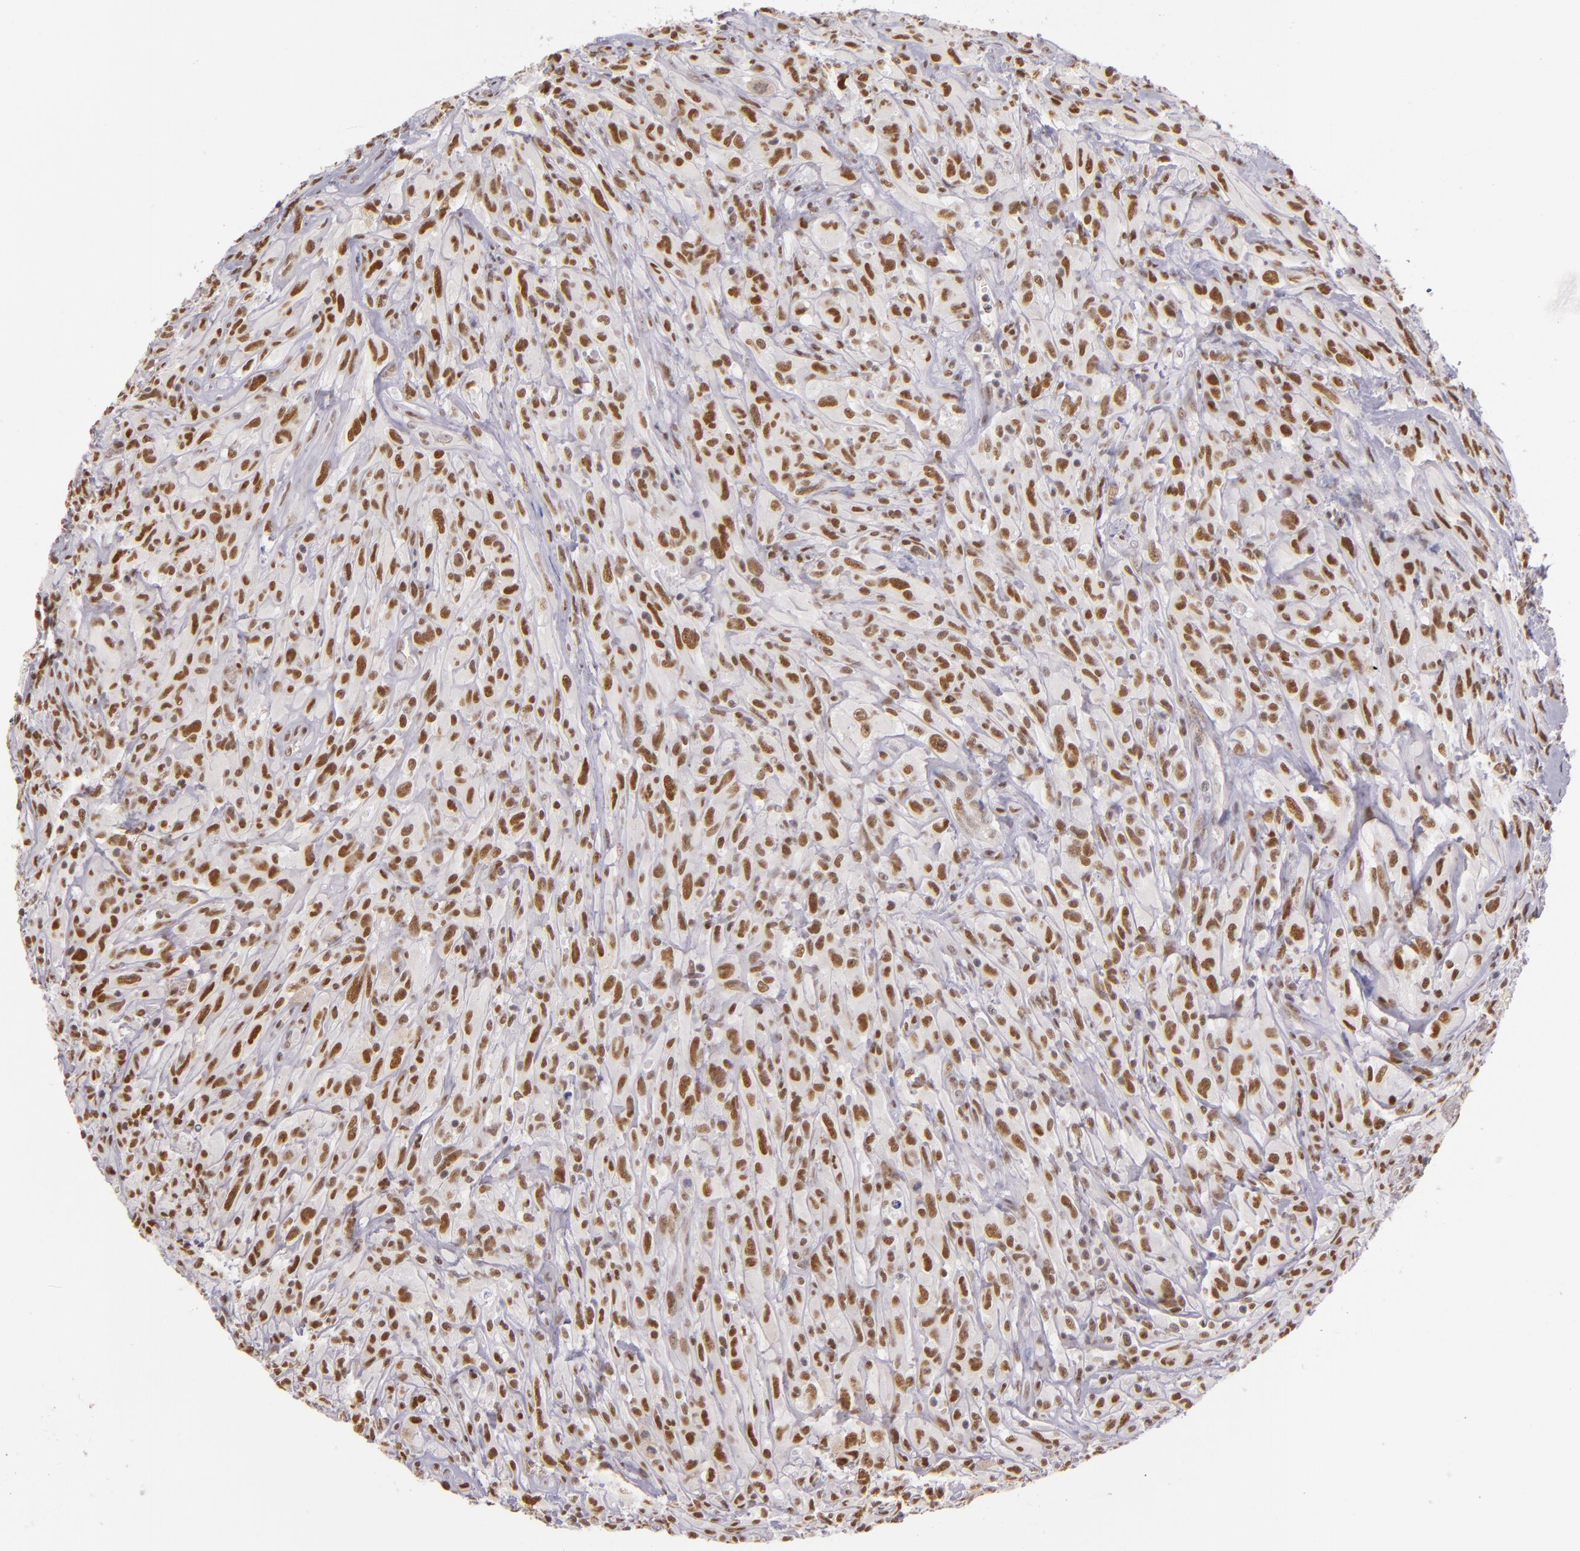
{"staining": {"intensity": "moderate", "quantity": ">75%", "location": "nuclear"}, "tissue": "glioma", "cell_type": "Tumor cells", "image_type": "cancer", "snomed": [{"axis": "morphology", "description": "Glioma, malignant, High grade"}, {"axis": "topography", "description": "Brain"}], "caption": "Immunohistochemistry histopathology image of neoplastic tissue: malignant glioma (high-grade) stained using immunohistochemistry (IHC) shows medium levels of moderate protein expression localized specifically in the nuclear of tumor cells, appearing as a nuclear brown color.", "gene": "NCOR2", "patient": {"sex": "male", "age": 48}}